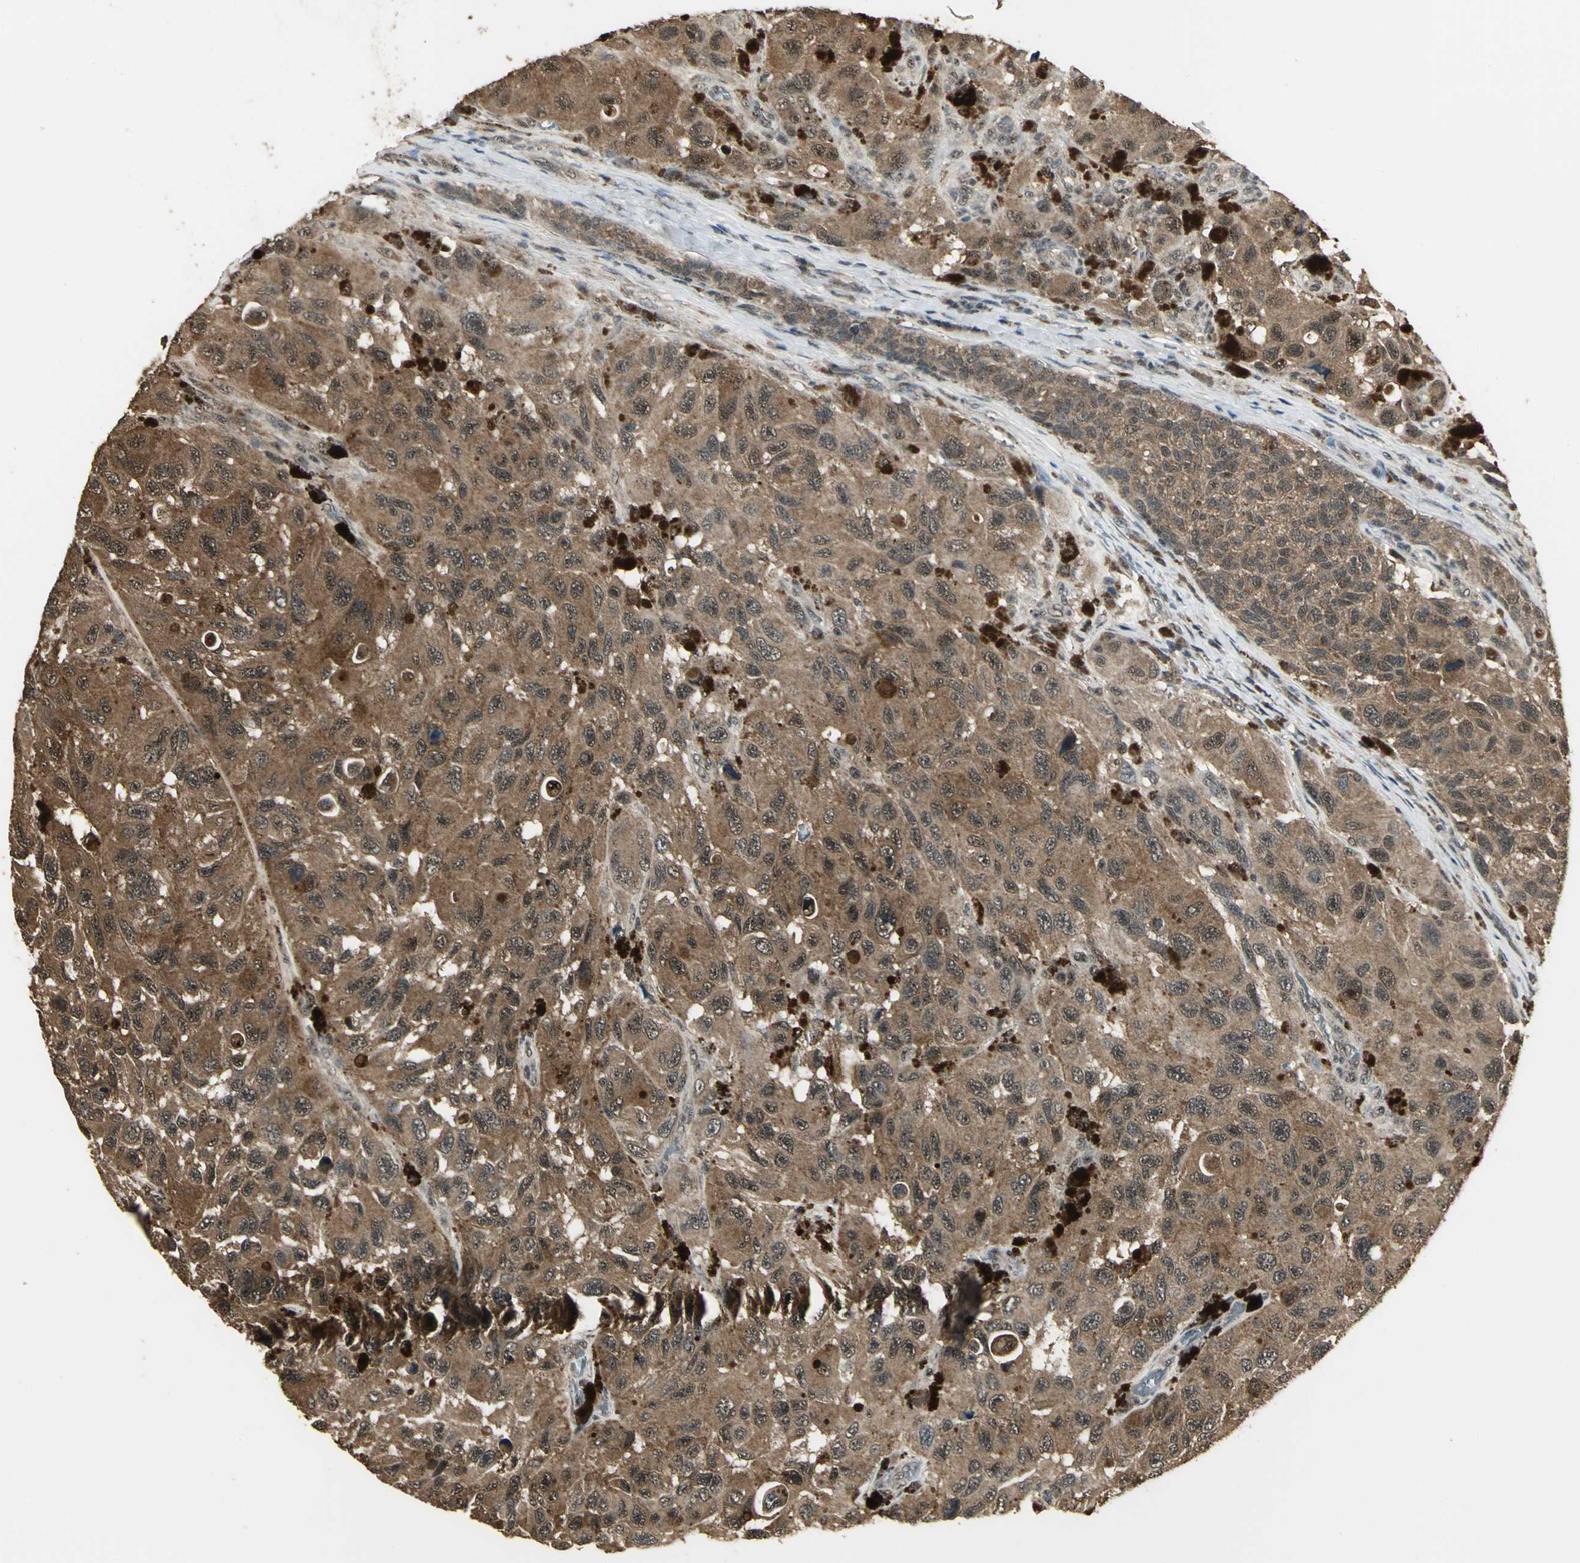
{"staining": {"intensity": "strong", "quantity": ">75%", "location": "cytoplasmic/membranous"}, "tissue": "melanoma", "cell_type": "Tumor cells", "image_type": "cancer", "snomed": [{"axis": "morphology", "description": "Malignant melanoma, NOS"}, {"axis": "topography", "description": "Skin"}], "caption": "Immunohistochemistry (IHC) photomicrograph of human malignant melanoma stained for a protein (brown), which shows high levels of strong cytoplasmic/membranous staining in about >75% of tumor cells.", "gene": "UCHL5", "patient": {"sex": "female", "age": 73}}